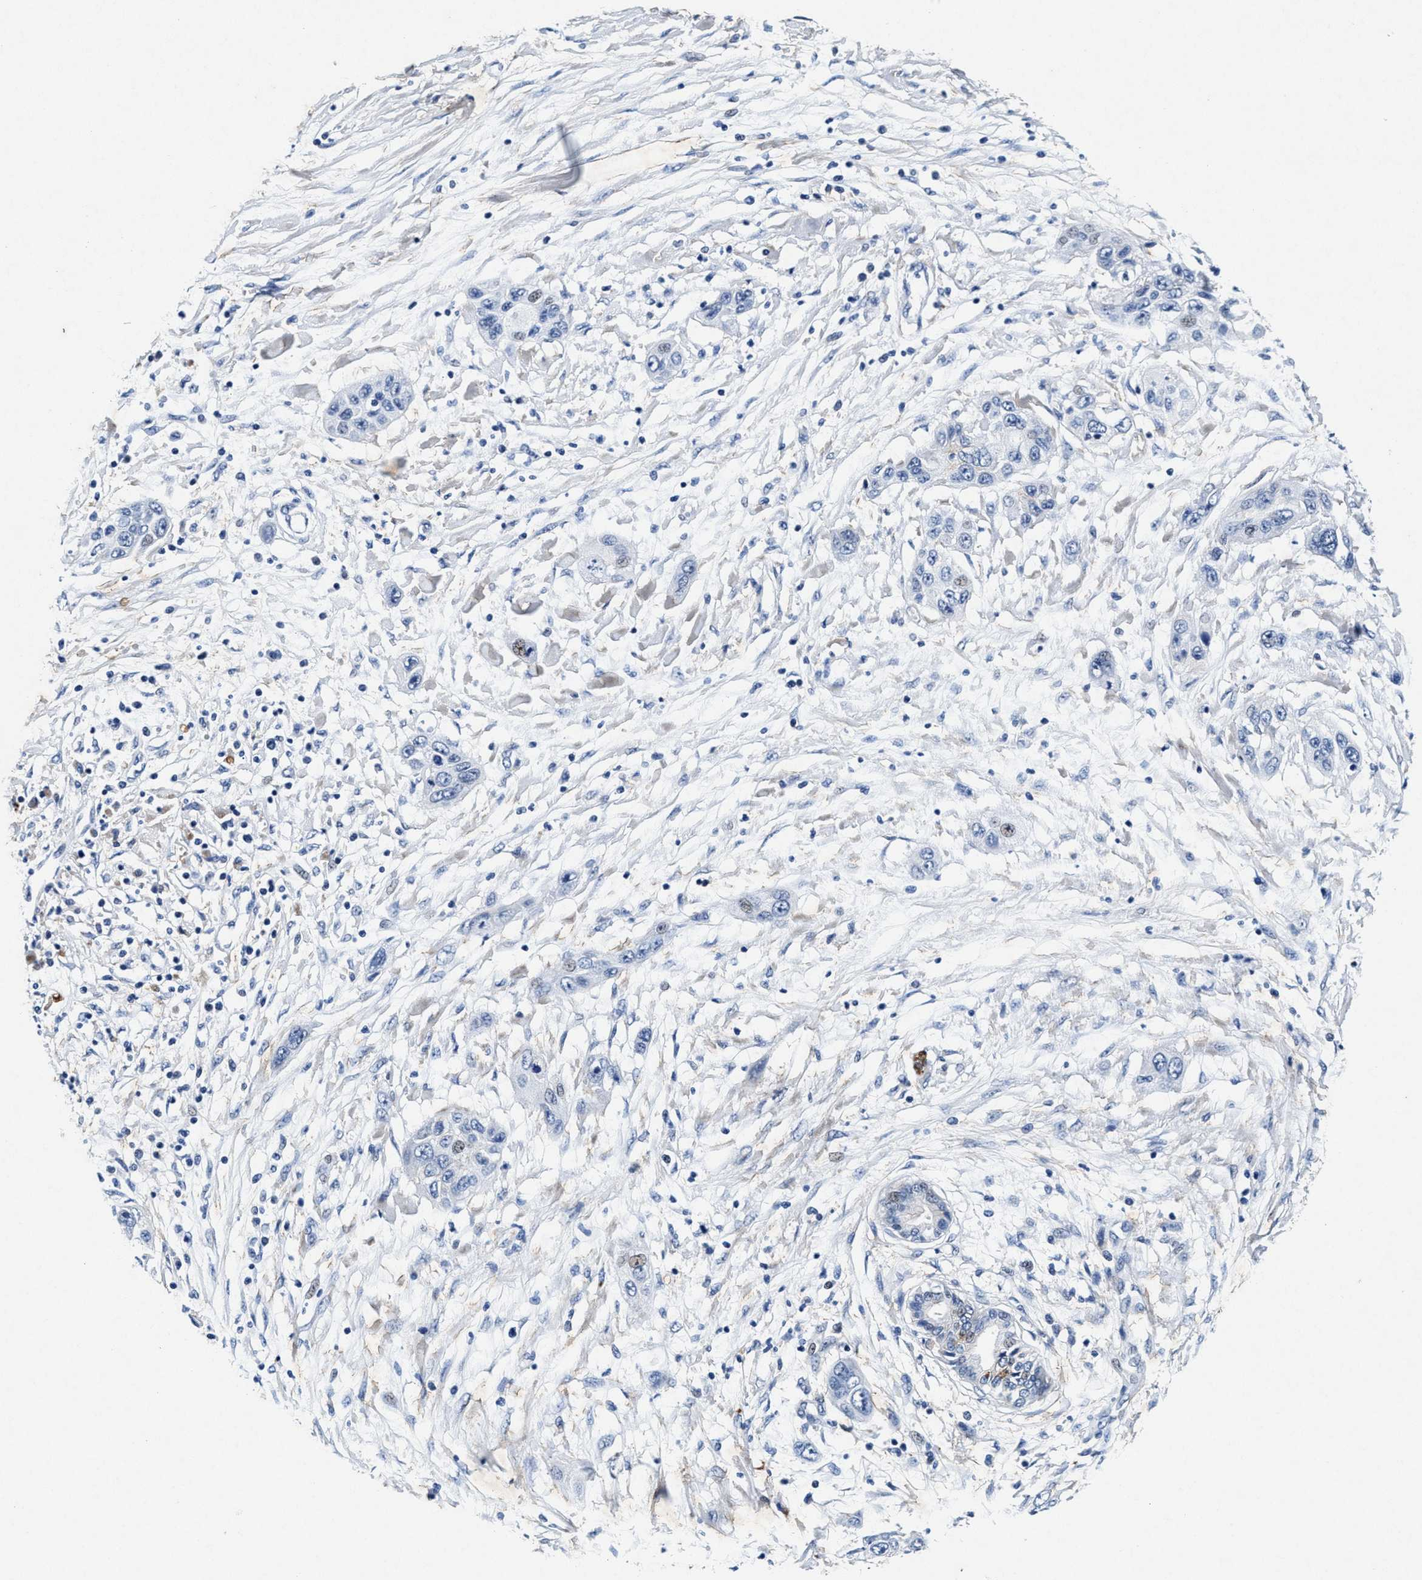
{"staining": {"intensity": "negative", "quantity": "none", "location": "none"}, "tissue": "pancreatic cancer", "cell_type": "Tumor cells", "image_type": "cancer", "snomed": [{"axis": "morphology", "description": "Adenocarcinoma, NOS"}, {"axis": "topography", "description": "Pancreas"}], "caption": "Protein analysis of pancreatic cancer demonstrates no significant staining in tumor cells.", "gene": "SLC8A1", "patient": {"sex": "female", "age": 70}}